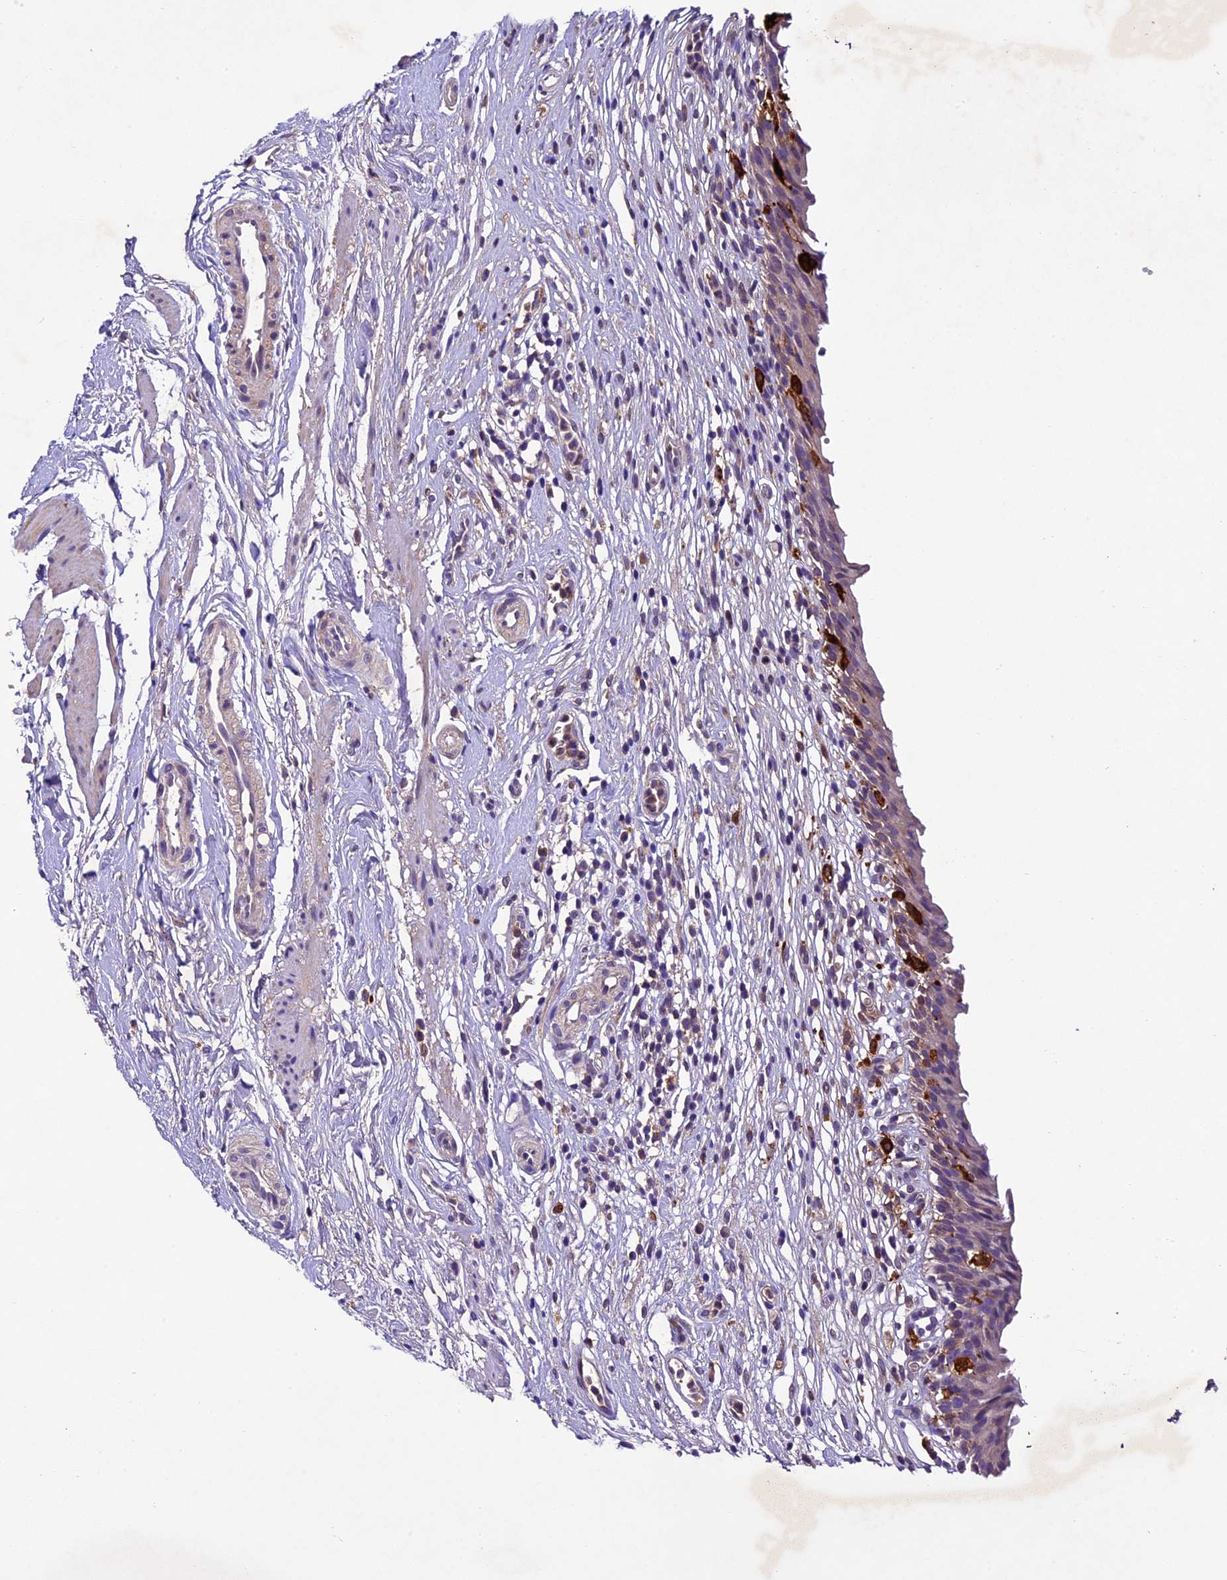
{"staining": {"intensity": "weak", "quantity": "<25%", "location": "cytoplasmic/membranous"}, "tissue": "urinary bladder", "cell_type": "Urothelial cells", "image_type": "normal", "snomed": [{"axis": "morphology", "description": "Normal tissue, NOS"}, {"axis": "morphology", "description": "Inflammation, NOS"}, {"axis": "topography", "description": "Urinary bladder"}], "caption": "Immunohistochemistry (IHC) of normal human urinary bladder displays no positivity in urothelial cells. (DAB IHC with hematoxylin counter stain).", "gene": "CILP2", "patient": {"sex": "male", "age": 63}}